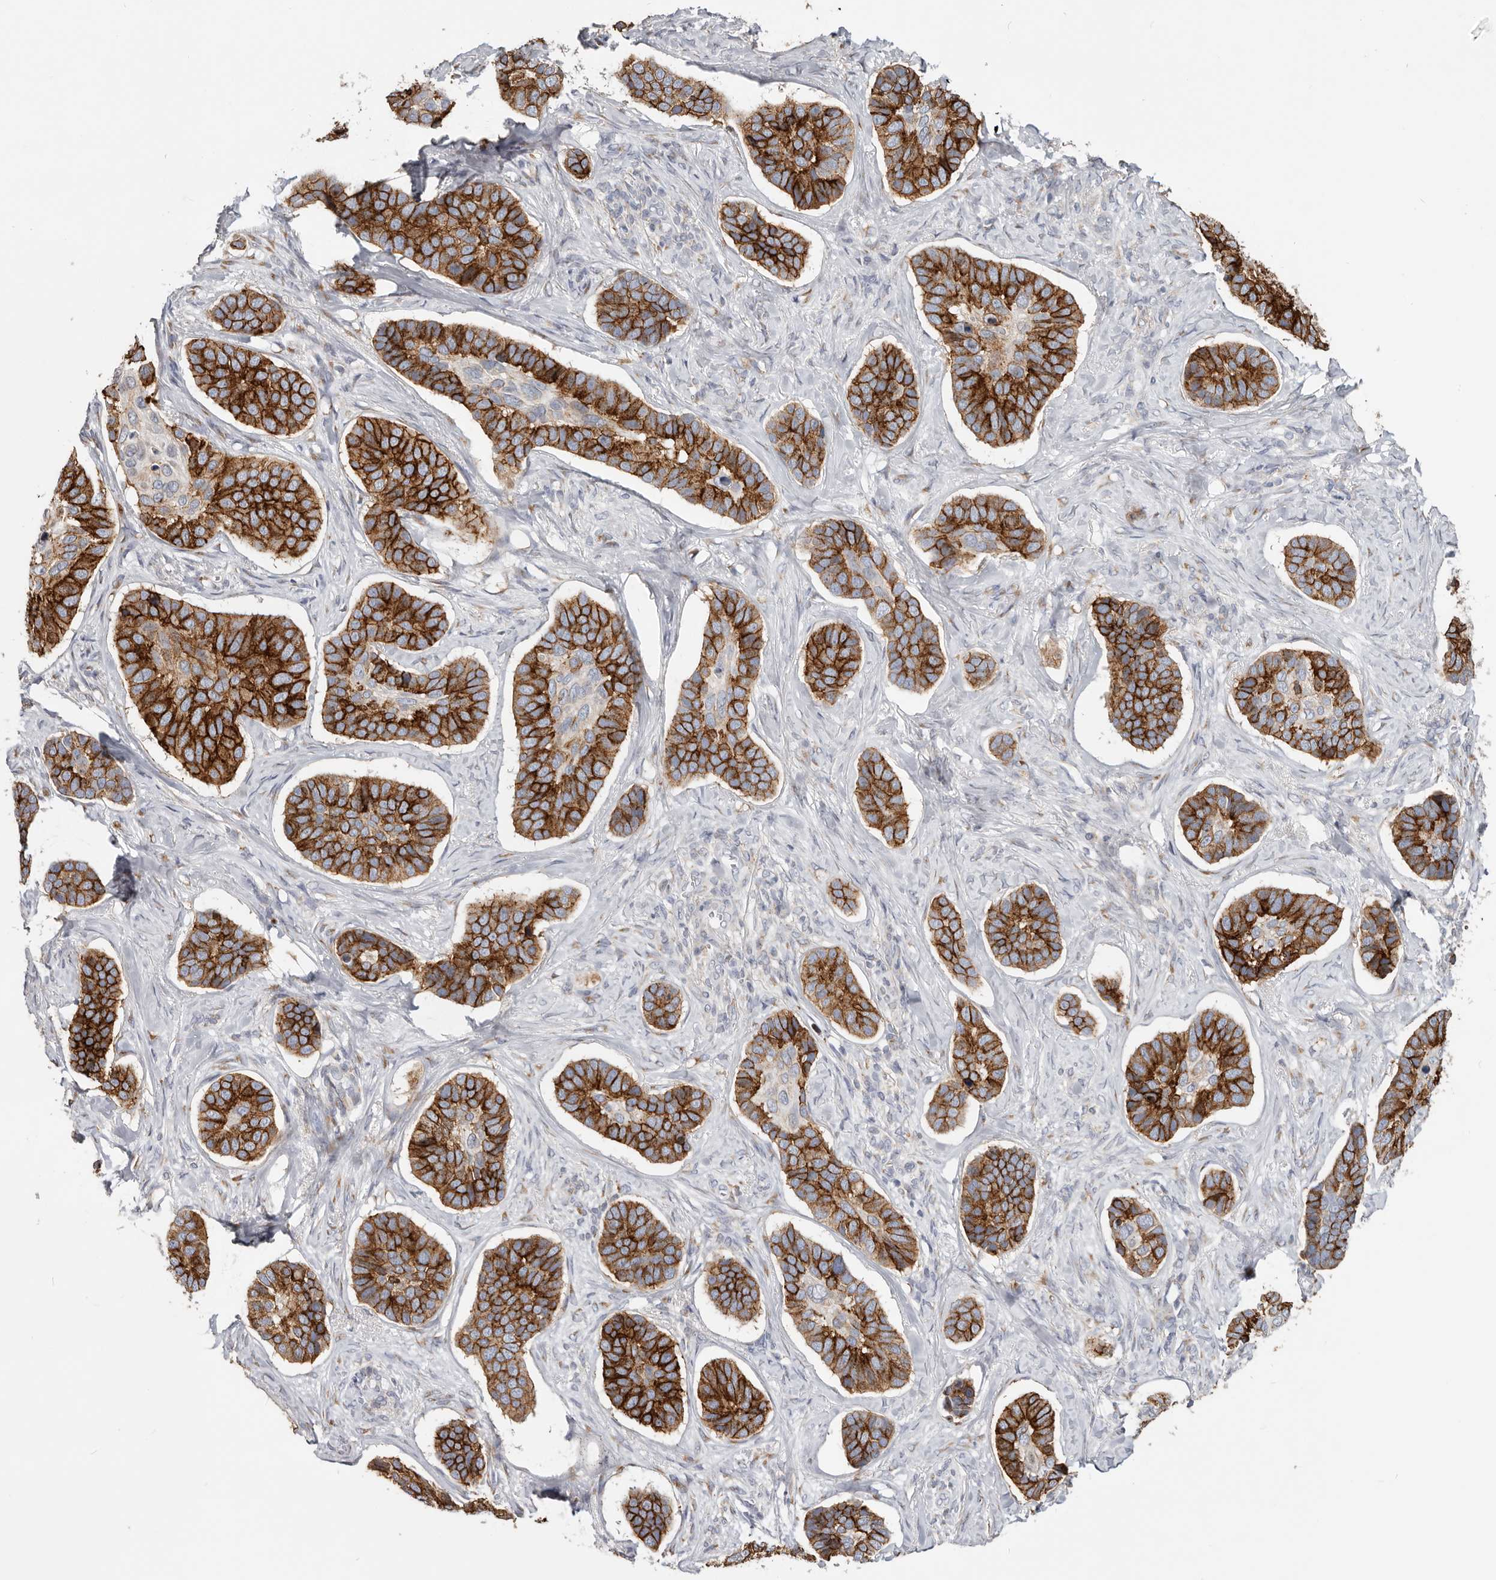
{"staining": {"intensity": "strong", "quantity": ">75%", "location": "cytoplasmic/membranous"}, "tissue": "skin cancer", "cell_type": "Tumor cells", "image_type": "cancer", "snomed": [{"axis": "morphology", "description": "Basal cell carcinoma"}, {"axis": "topography", "description": "Skin"}], "caption": "A histopathology image of human skin cancer (basal cell carcinoma) stained for a protein exhibits strong cytoplasmic/membranous brown staining in tumor cells. (brown staining indicates protein expression, while blue staining denotes nuclei).", "gene": "IL32", "patient": {"sex": "male", "age": 62}}